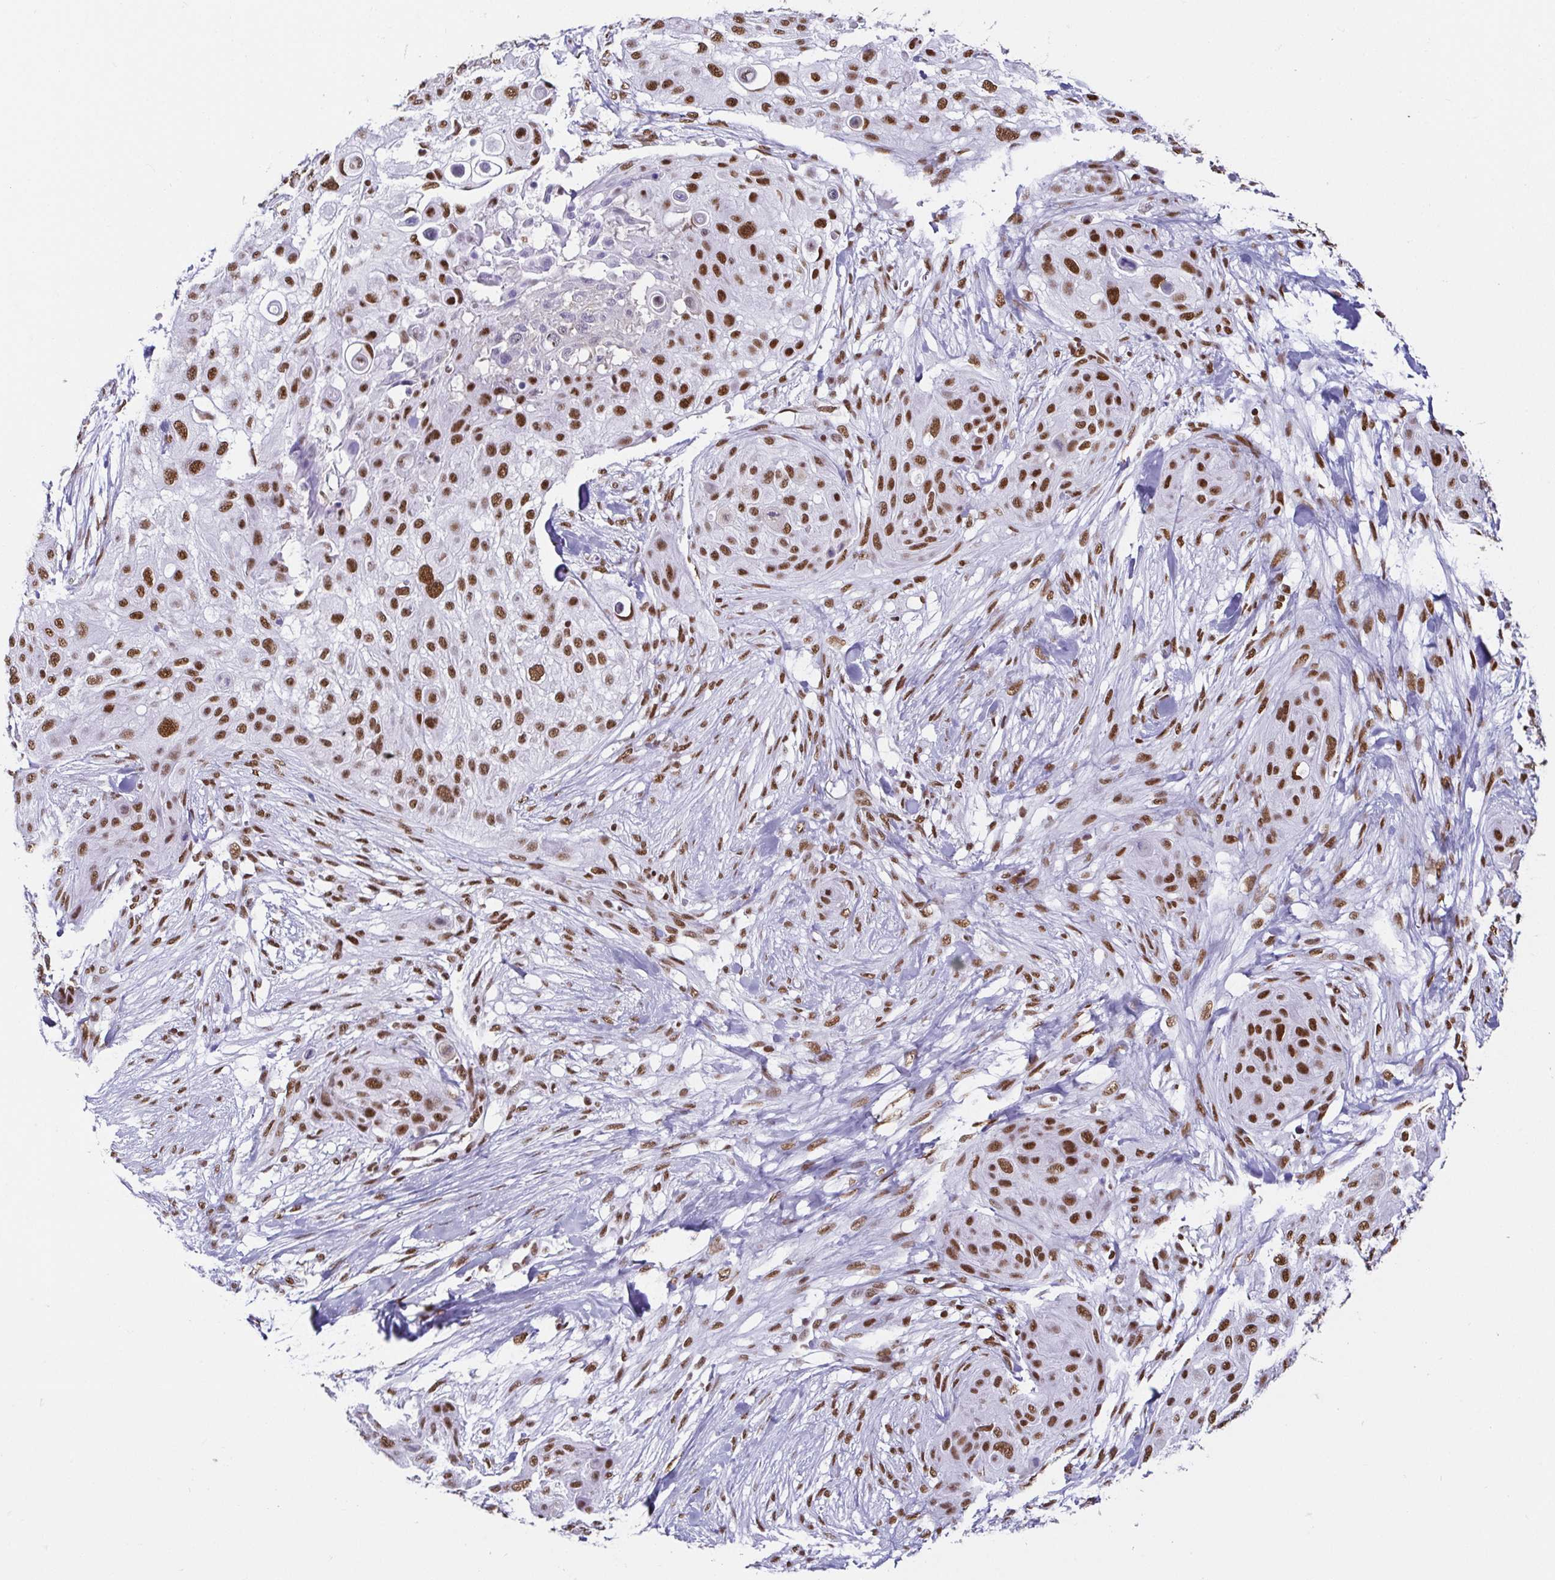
{"staining": {"intensity": "moderate", "quantity": ">75%", "location": "nuclear"}, "tissue": "skin cancer", "cell_type": "Tumor cells", "image_type": "cancer", "snomed": [{"axis": "morphology", "description": "Squamous cell carcinoma, NOS"}, {"axis": "topography", "description": "Skin"}], "caption": "This is an image of immunohistochemistry (IHC) staining of squamous cell carcinoma (skin), which shows moderate expression in the nuclear of tumor cells.", "gene": "EWSR1", "patient": {"sex": "female", "age": 87}}